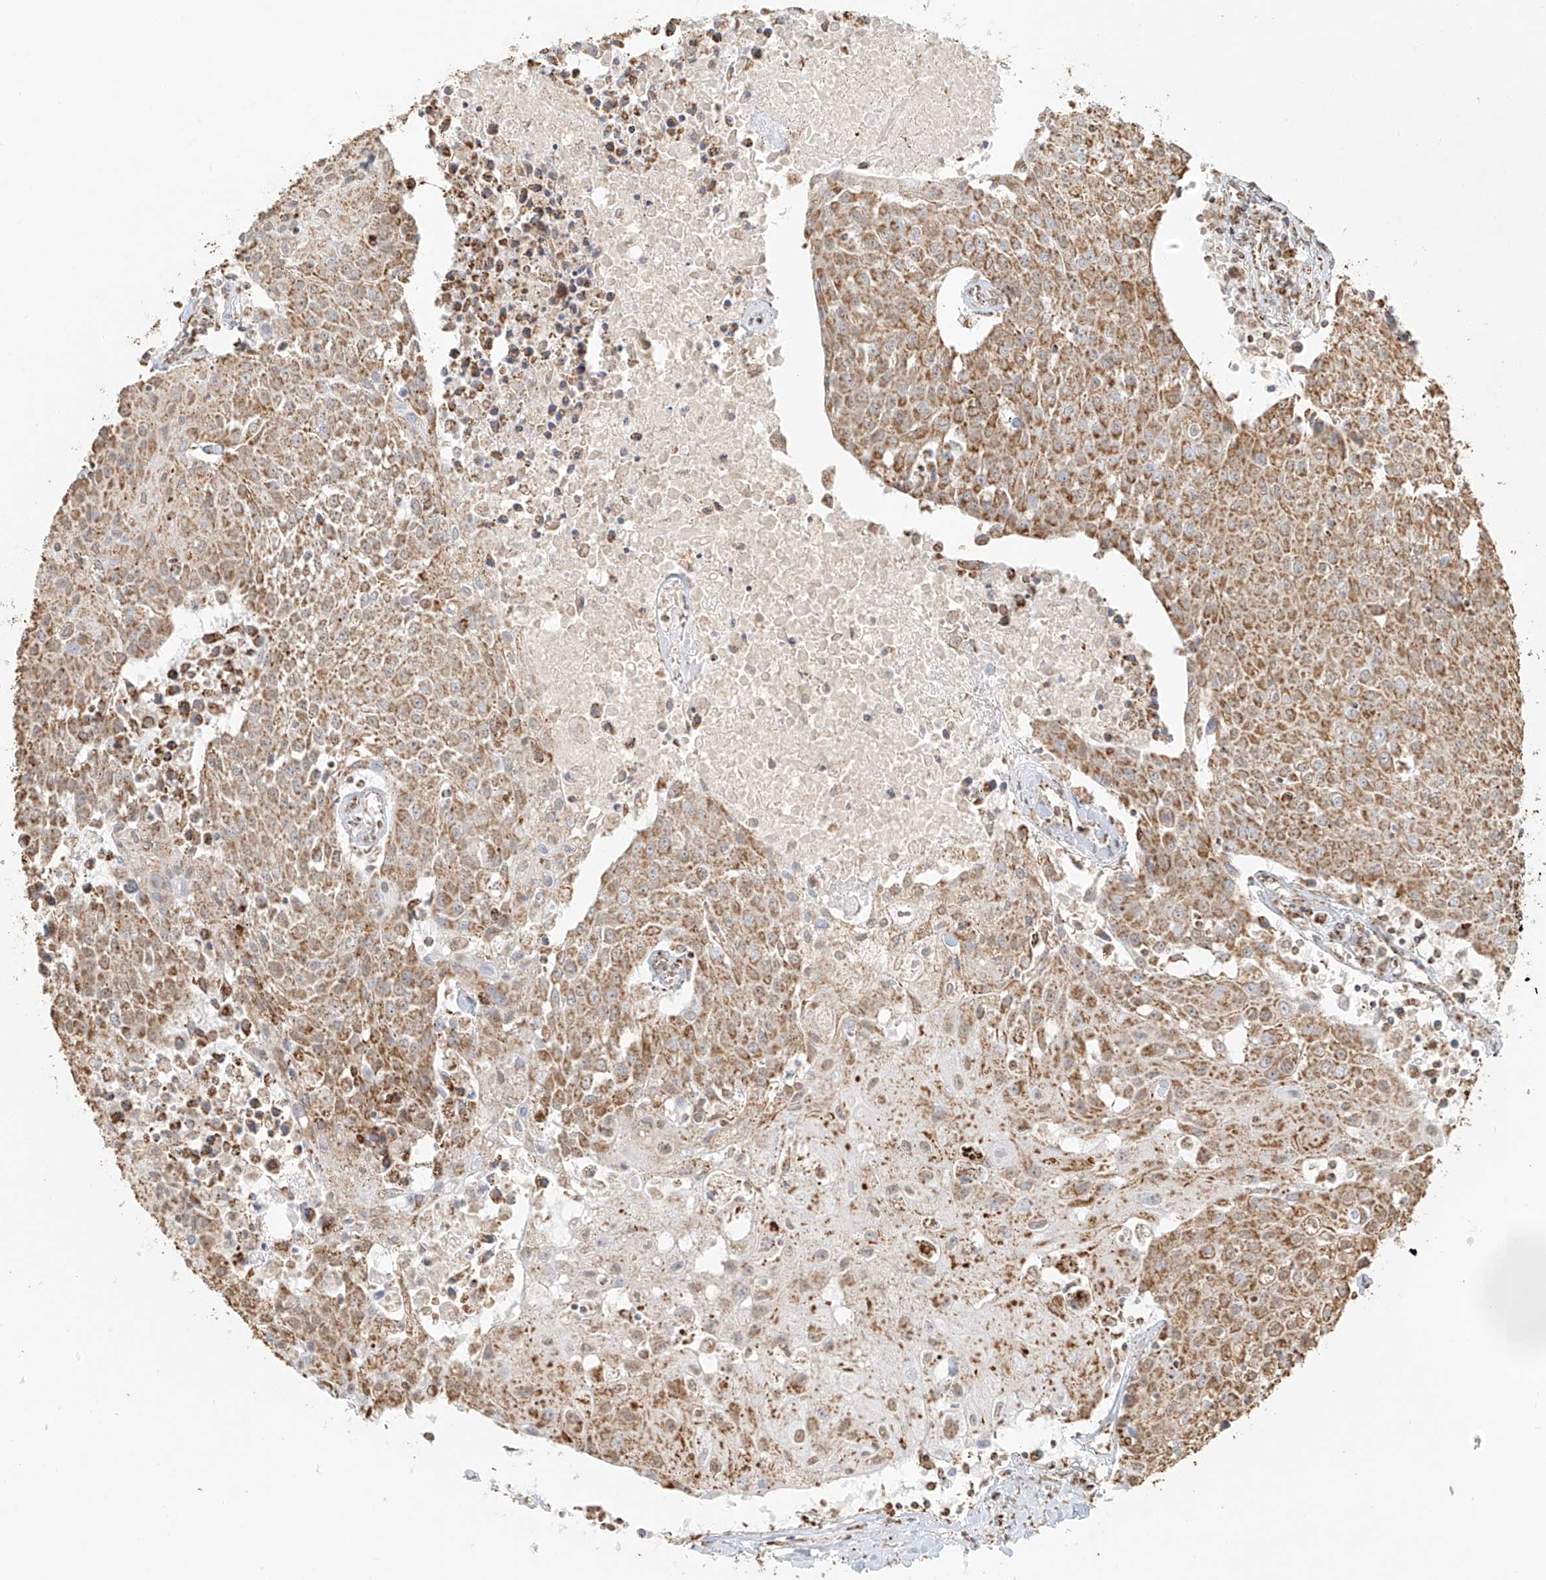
{"staining": {"intensity": "moderate", "quantity": ">75%", "location": "cytoplasmic/membranous"}, "tissue": "urothelial cancer", "cell_type": "Tumor cells", "image_type": "cancer", "snomed": [{"axis": "morphology", "description": "Urothelial carcinoma, High grade"}, {"axis": "topography", "description": "Urinary bladder"}], "caption": "The micrograph displays staining of urothelial carcinoma (high-grade), revealing moderate cytoplasmic/membranous protein expression (brown color) within tumor cells. (DAB IHC with brightfield microscopy, high magnification).", "gene": "MIPEP", "patient": {"sex": "female", "age": 85}}